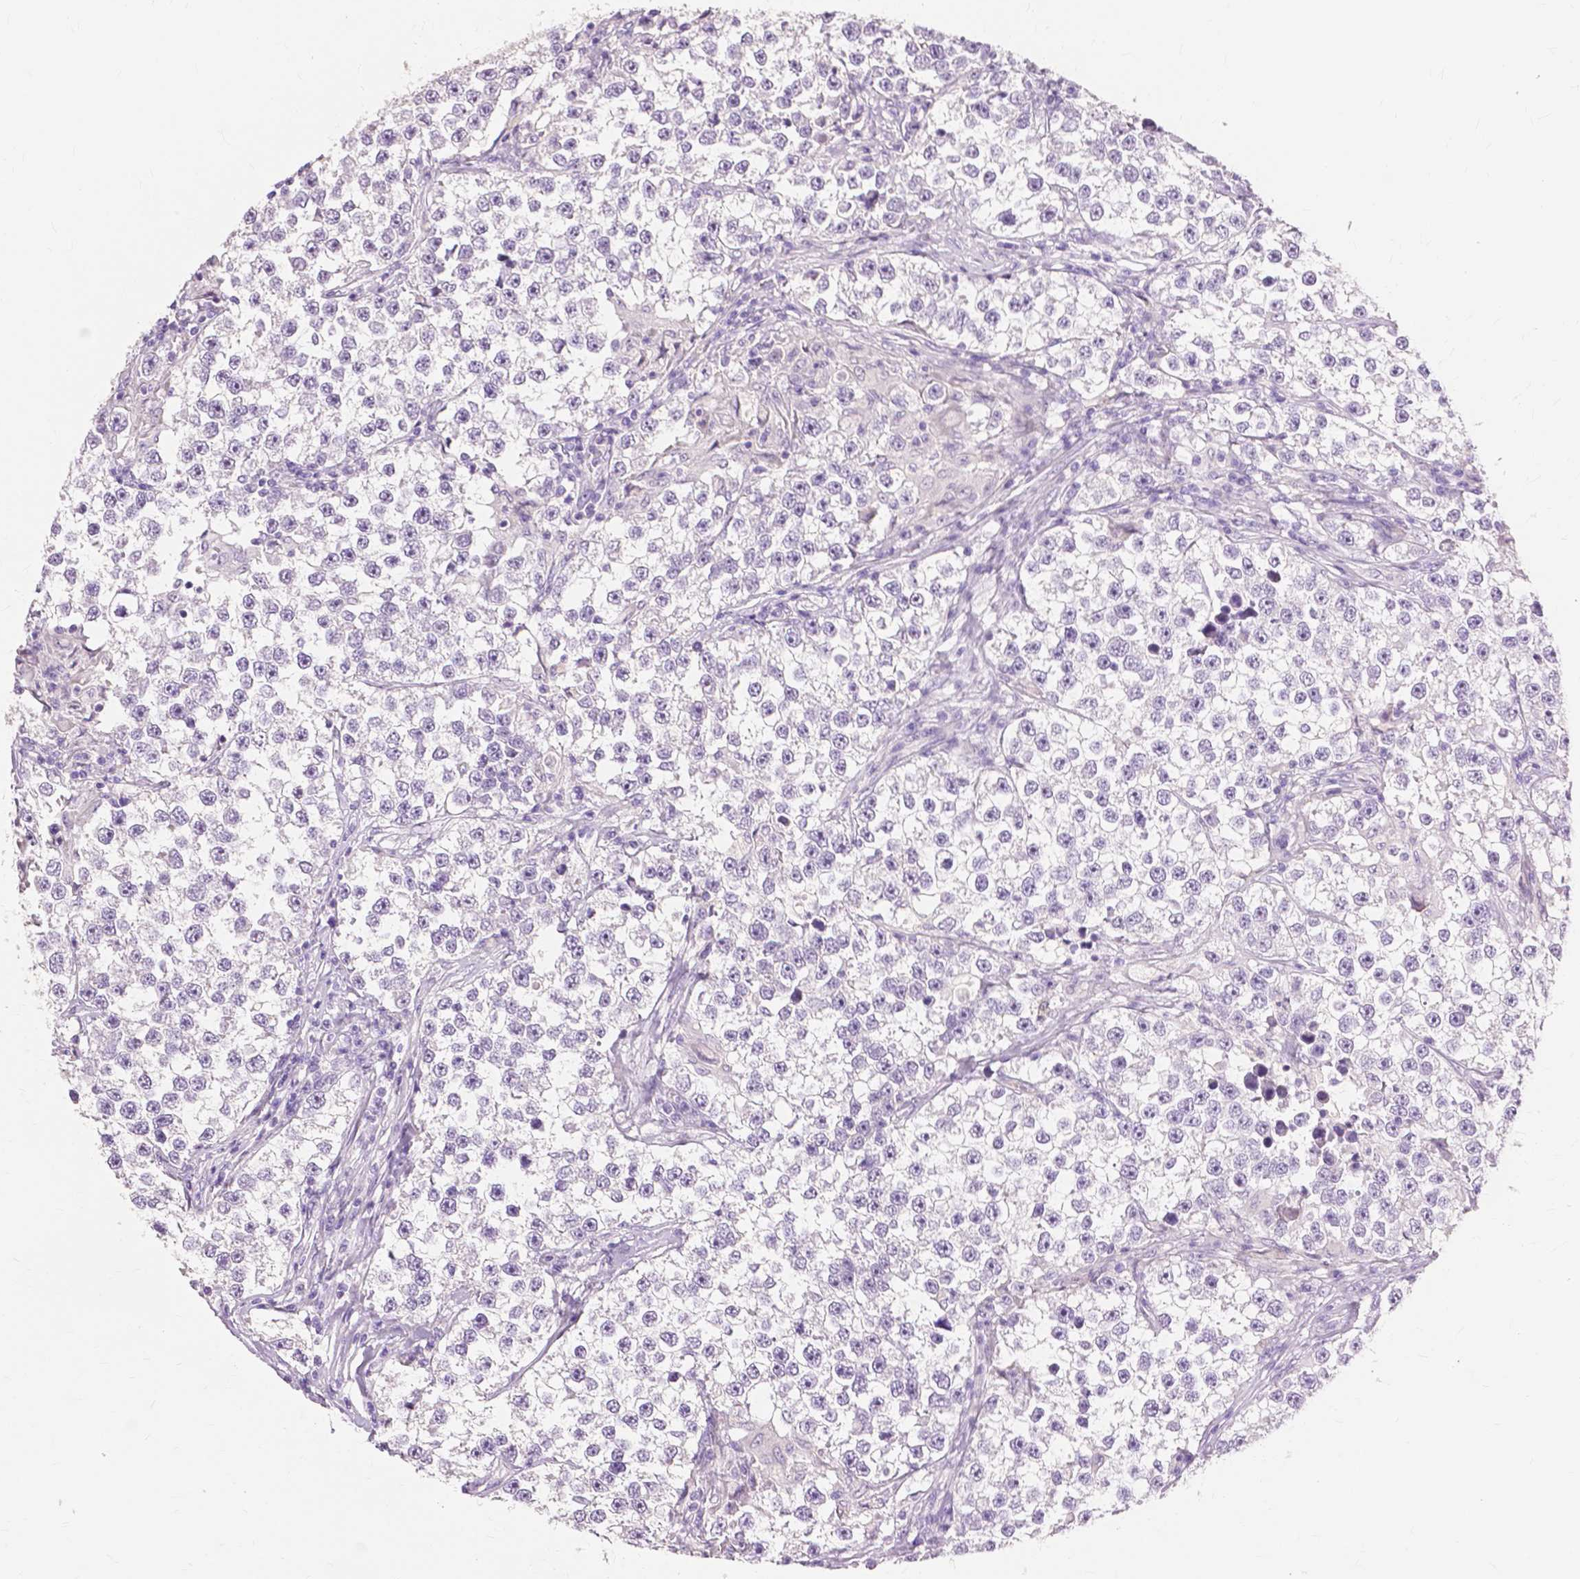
{"staining": {"intensity": "negative", "quantity": "none", "location": "none"}, "tissue": "testis cancer", "cell_type": "Tumor cells", "image_type": "cancer", "snomed": [{"axis": "morphology", "description": "Seminoma, NOS"}, {"axis": "topography", "description": "Testis"}], "caption": "An immunohistochemistry (IHC) photomicrograph of testis cancer is shown. There is no staining in tumor cells of testis cancer.", "gene": "CXCR2", "patient": {"sex": "male", "age": 46}}